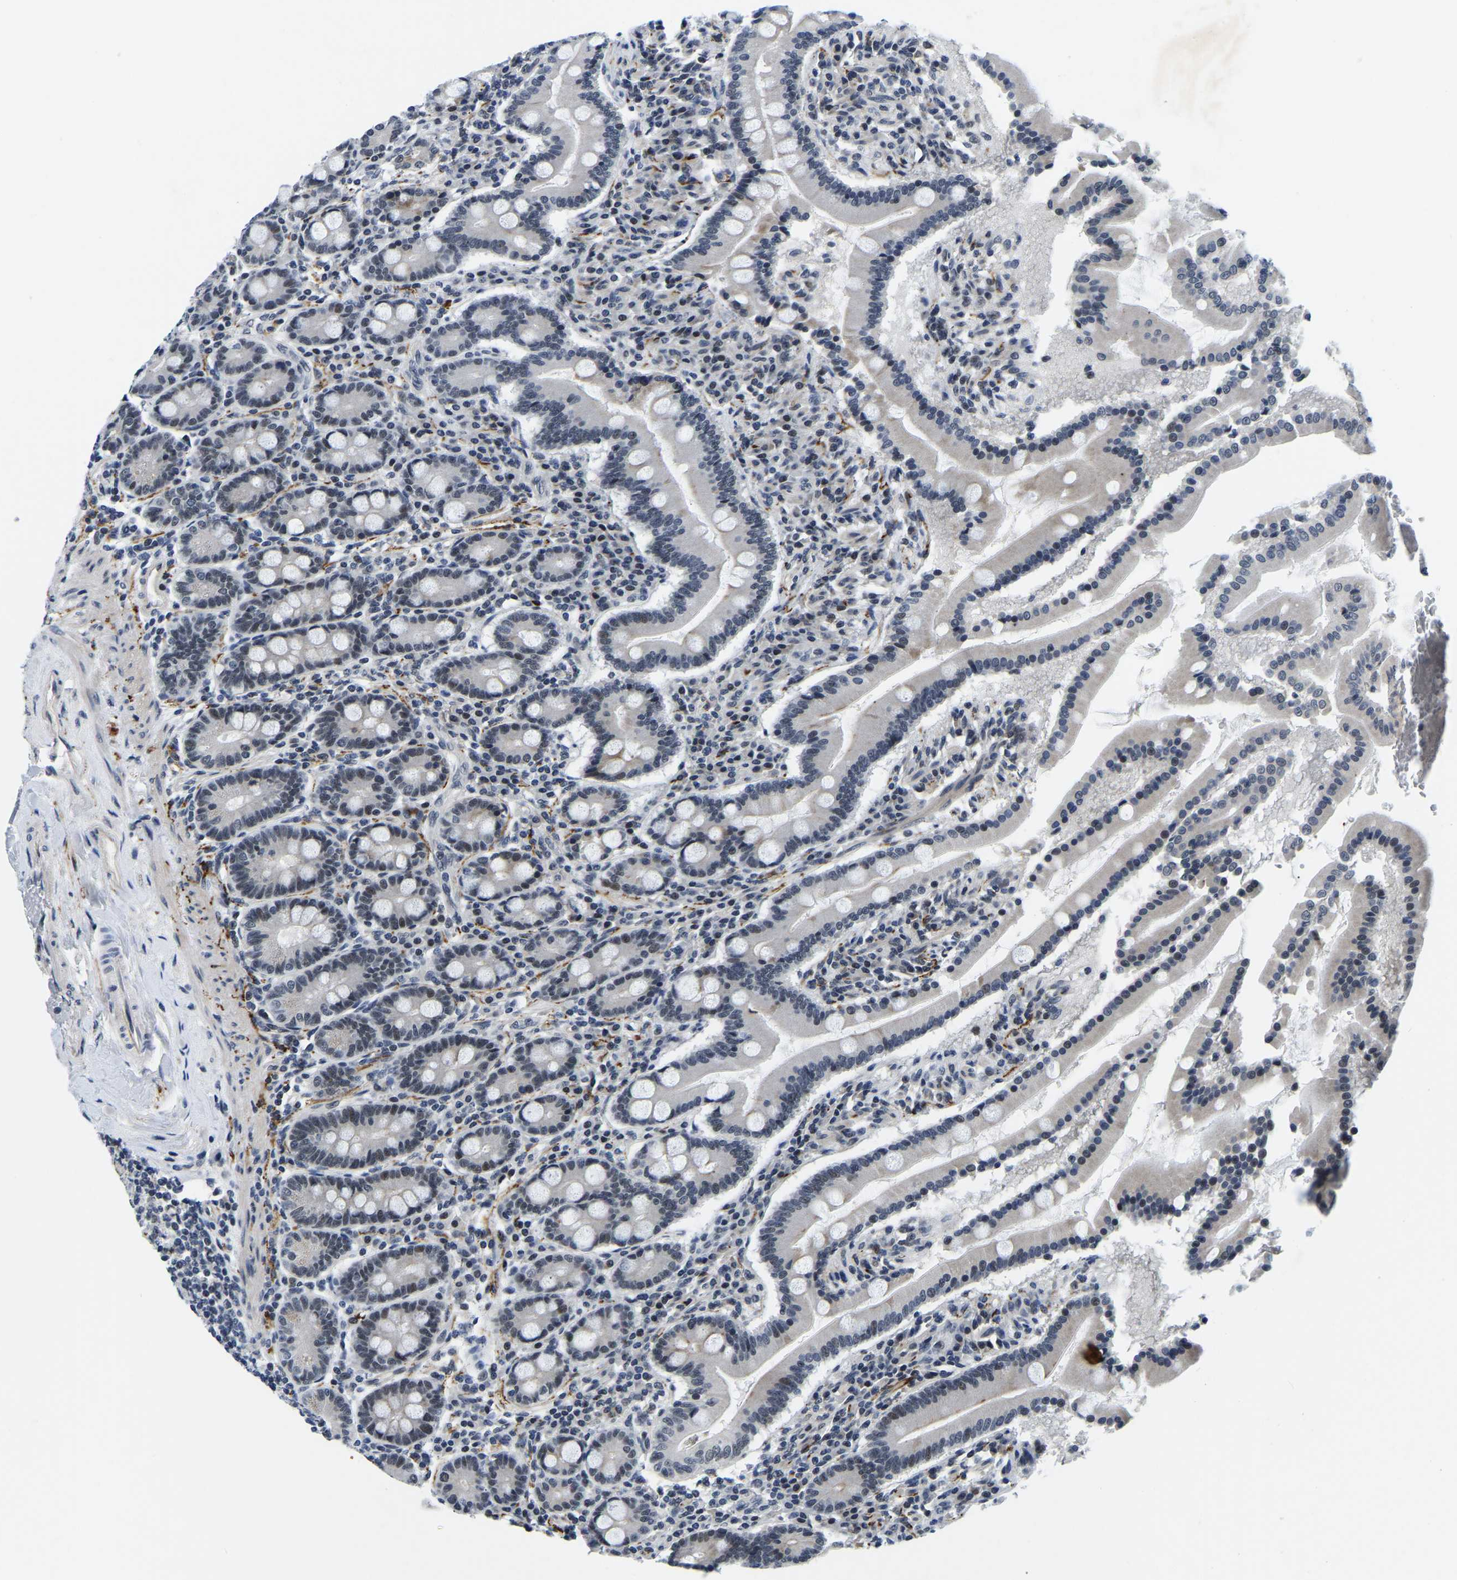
{"staining": {"intensity": "moderate", "quantity": "25%-75%", "location": "cytoplasmic/membranous"}, "tissue": "duodenum", "cell_type": "Glandular cells", "image_type": "normal", "snomed": [{"axis": "morphology", "description": "Normal tissue, NOS"}, {"axis": "topography", "description": "Duodenum"}], "caption": "Immunohistochemical staining of unremarkable human duodenum shows 25%-75% levels of moderate cytoplasmic/membranous protein staining in about 25%-75% of glandular cells. The staining was performed using DAB, with brown indicating positive protein expression. Nuclei are stained blue with hematoxylin.", "gene": "POLDIP3", "patient": {"sex": "male", "age": 50}}